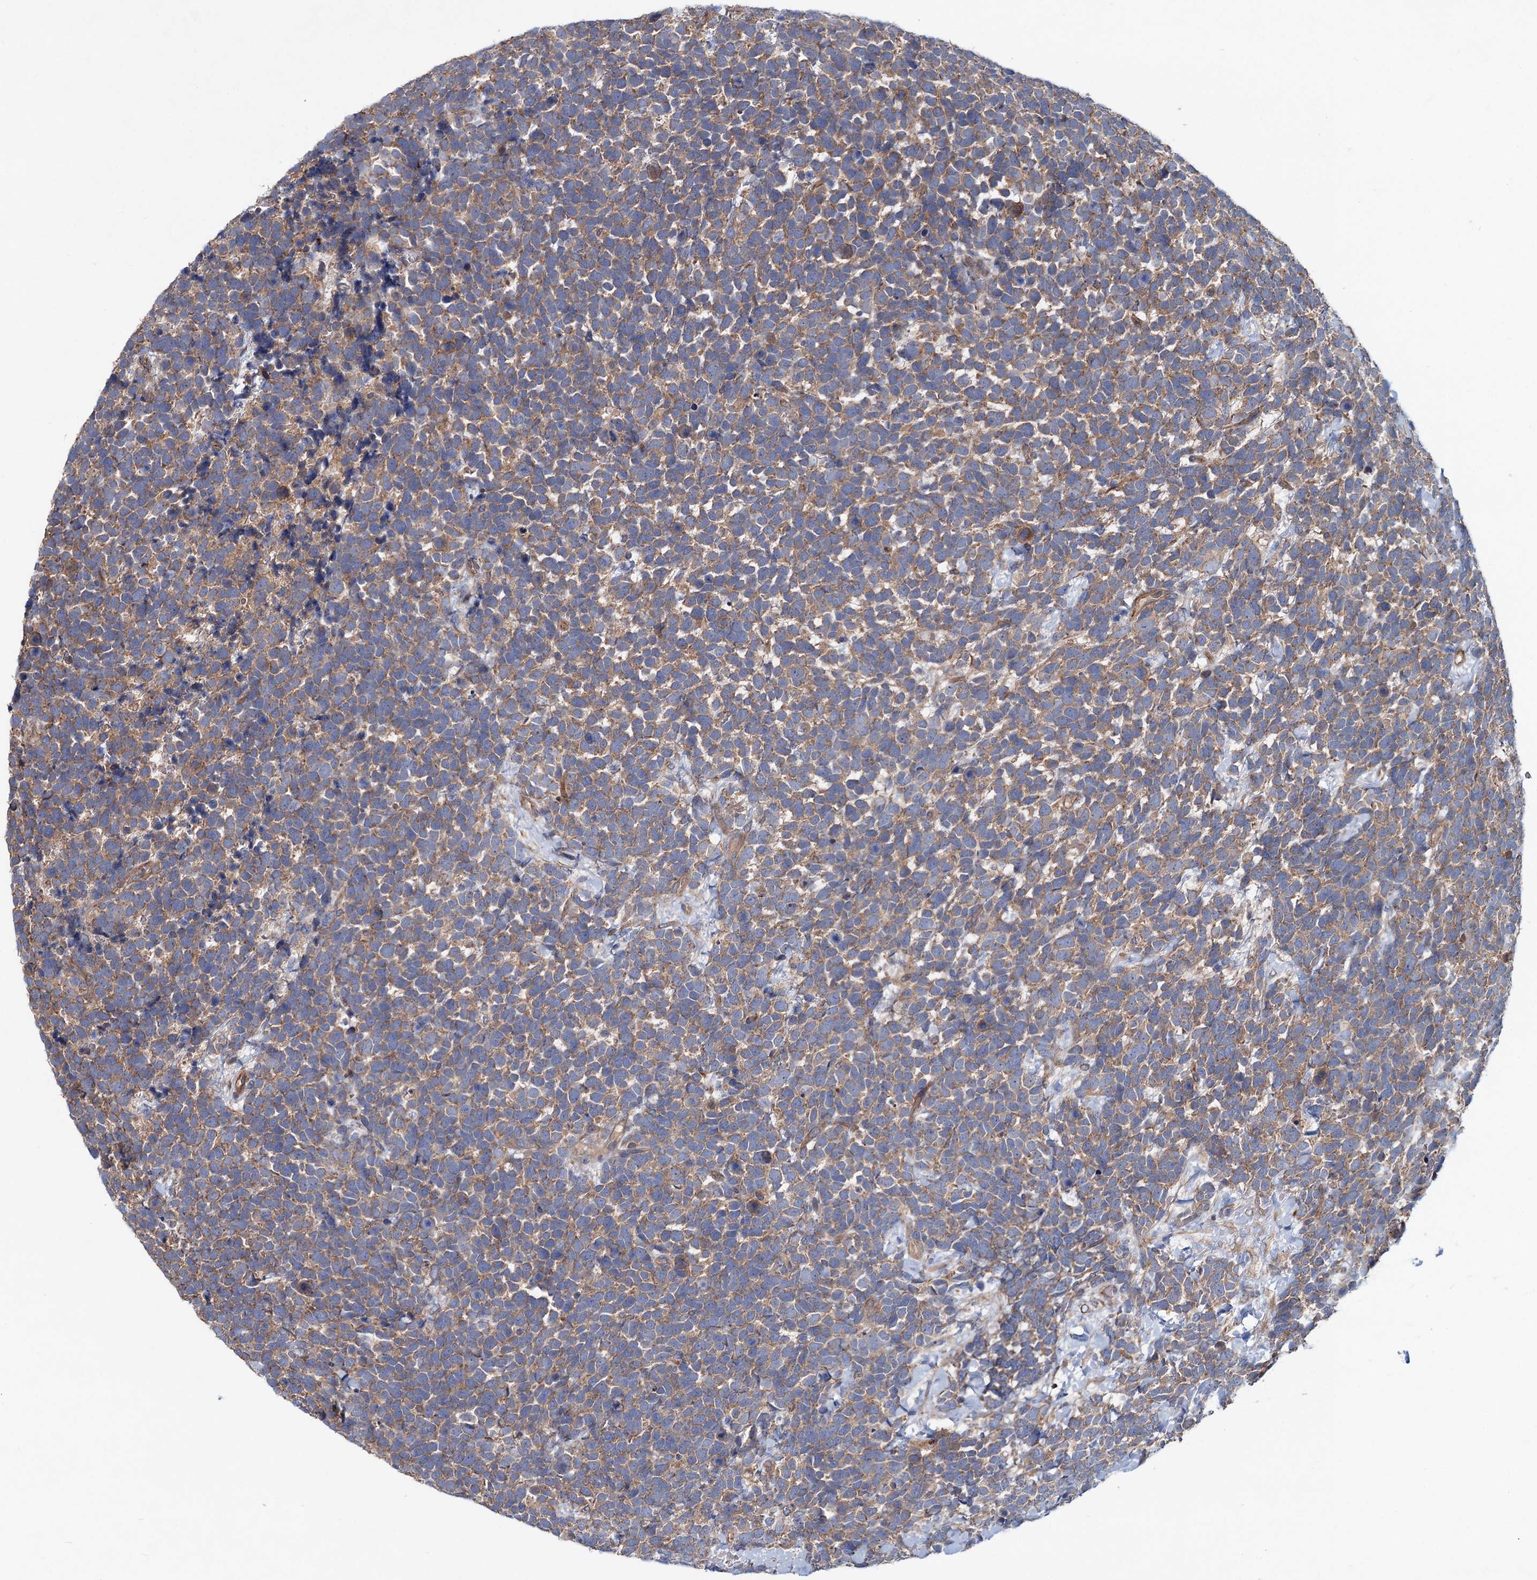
{"staining": {"intensity": "moderate", "quantity": ">75%", "location": "cytoplasmic/membranous"}, "tissue": "urothelial cancer", "cell_type": "Tumor cells", "image_type": "cancer", "snomed": [{"axis": "morphology", "description": "Urothelial carcinoma, High grade"}, {"axis": "topography", "description": "Urinary bladder"}], "caption": "Urothelial cancer stained for a protein displays moderate cytoplasmic/membranous positivity in tumor cells.", "gene": "MTRR", "patient": {"sex": "female", "age": 82}}